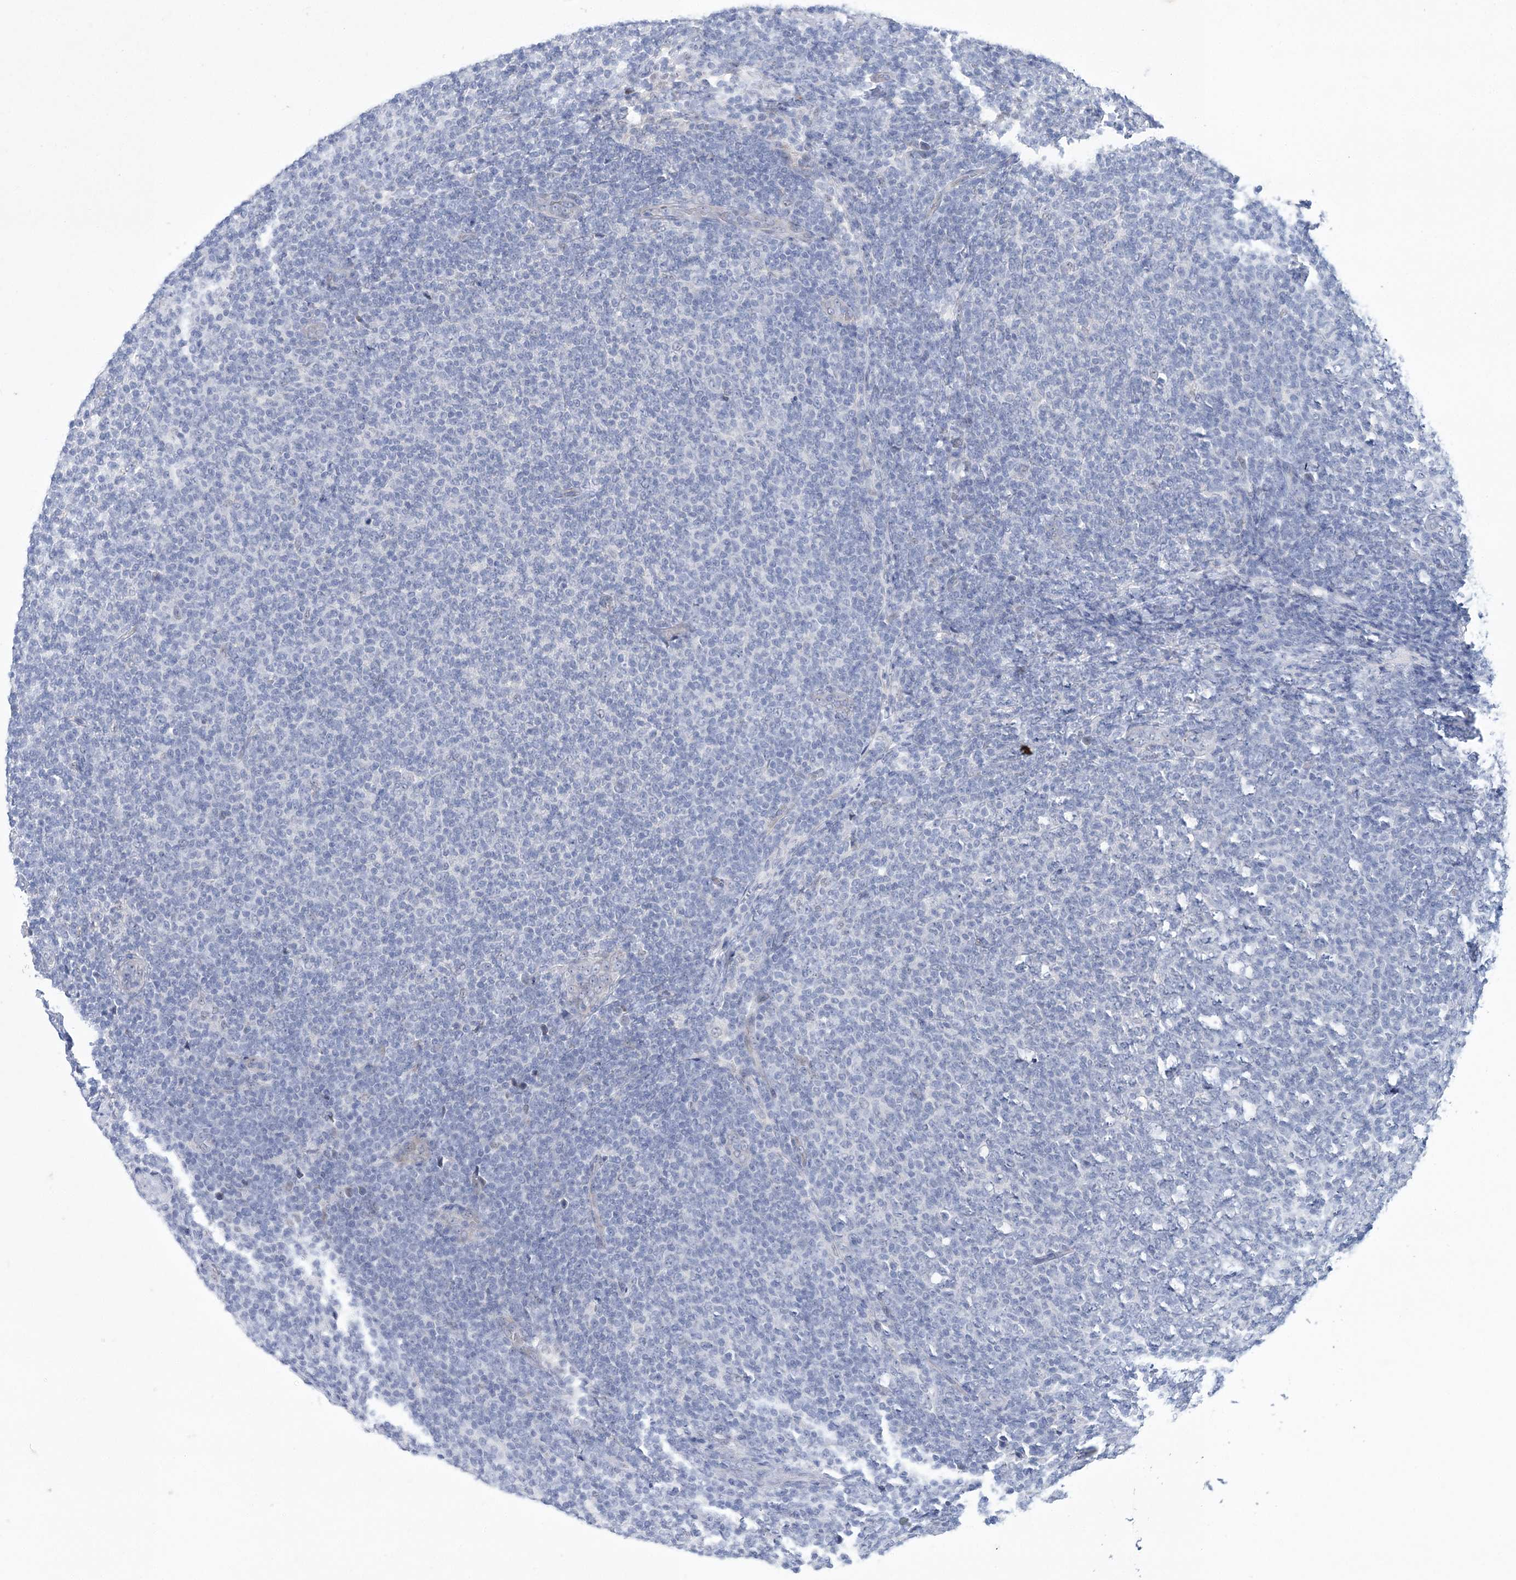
{"staining": {"intensity": "negative", "quantity": "none", "location": "none"}, "tissue": "lymphoma", "cell_type": "Tumor cells", "image_type": "cancer", "snomed": [{"axis": "morphology", "description": "Malignant lymphoma, non-Hodgkin's type, Low grade"}, {"axis": "topography", "description": "Lymph node"}], "caption": "High power microscopy micrograph of an immunohistochemistry (IHC) micrograph of low-grade malignant lymphoma, non-Hodgkin's type, revealing no significant staining in tumor cells.", "gene": "GCNT4", "patient": {"sex": "male", "age": 66}}